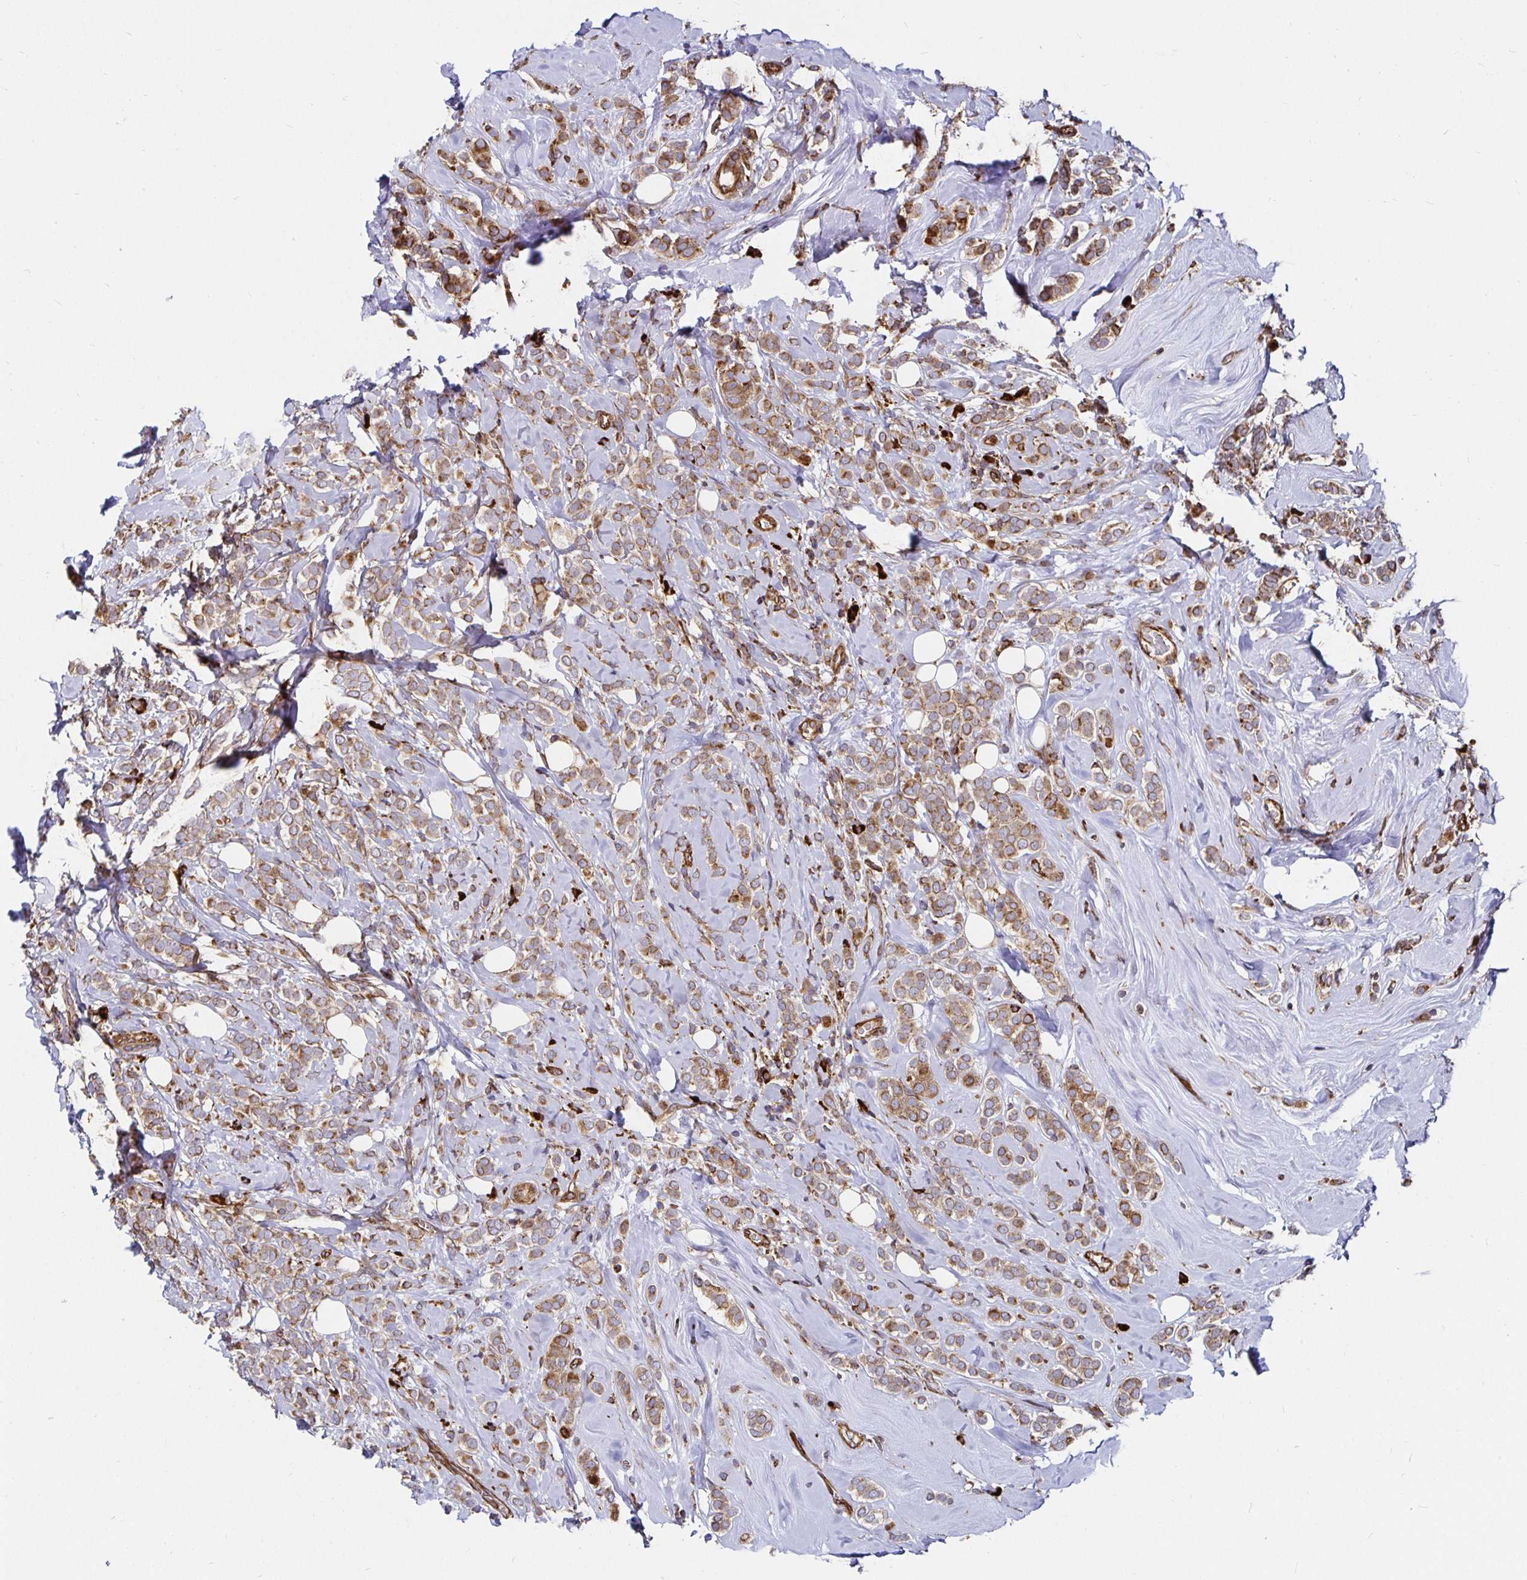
{"staining": {"intensity": "moderate", "quantity": ">75%", "location": "cytoplasmic/membranous"}, "tissue": "breast cancer", "cell_type": "Tumor cells", "image_type": "cancer", "snomed": [{"axis": "morphology", "description": "Lobular carcinoma"}, {"axis": "topography", "description": "Breast"}], "caption": "High-power microscopy captured an IHC image of breast lobular carcinoma, revealing moderate cytoplasmic/membranous expression in approximately >75% of tumor cells.", "gene": "SMYD3", "patient": {"sex": "female", "age": 49}}